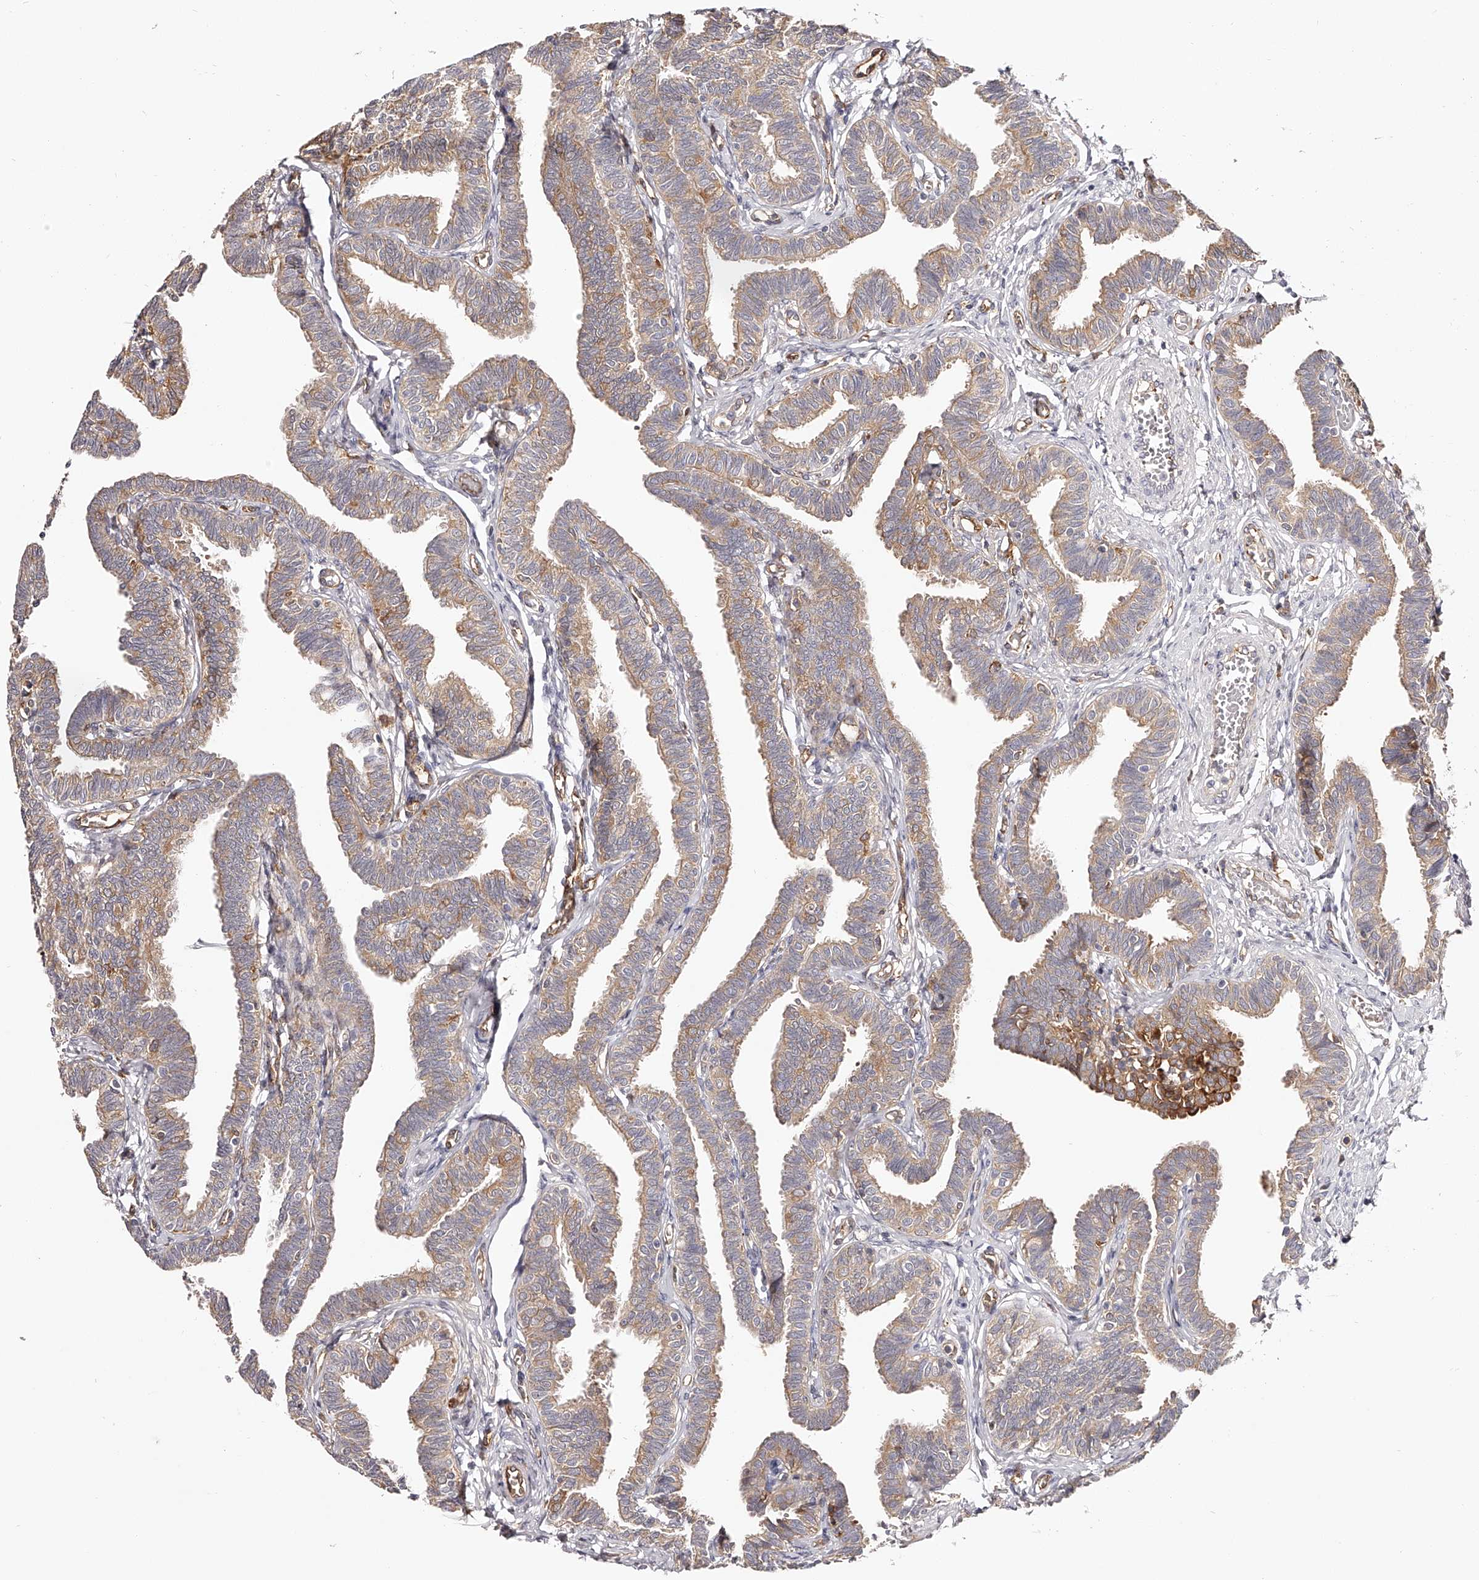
{"staining": {"intensity": "moderate", "quantity": ">75%", "location": "cytoplasmic/membranous"}, "tissue": "fallopian tube", "cell_type": "Glandular cells", "image_type": "normal", "snomed": [{"axis": "morphology", "description": "Normal tissue, NOS"}, {"axis": "topography", "description": "Fallopian tube"}, {"axis": "topography", "description": "Ovary"}], "caption": "Brown immunohistochemical staining in normal human fallopian tube exhibits moderate cytoplasmic/membranous expression in about >75% of glandular cells.", "gene": "LAP3", "patient": {"sex": "female", "age": 23}}